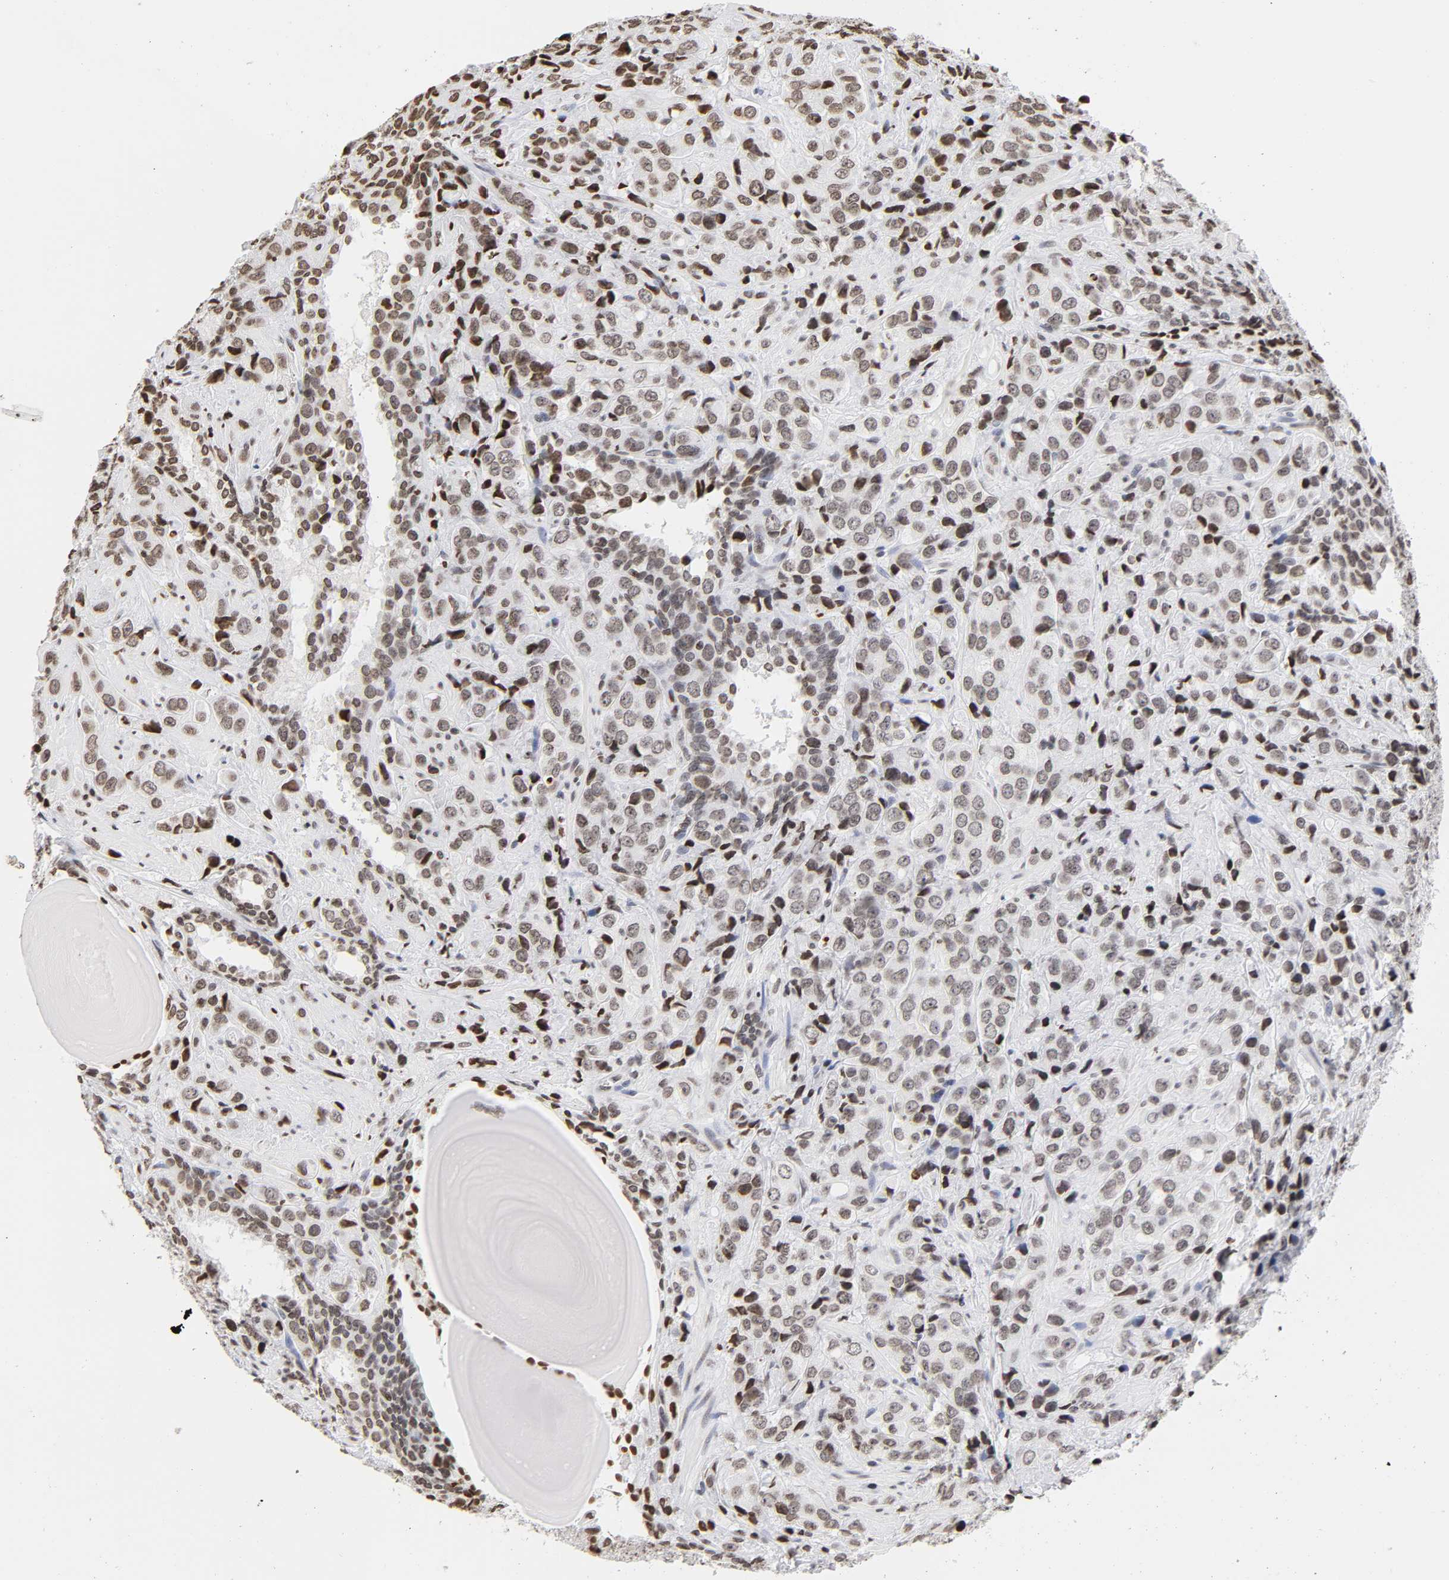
{"staining": {"intensity": "weak", "quantity": "25%-75%", "location": "nuclear"}, "tissue": "prostate cancer", "cell_type": "Tumor cells", "image_type": "cancer", "snomed": [{"axis": "morphology", "description": "Adenocarcinoma, High grade"}, {"axis": "topography", "description": "Prostate"}], "caption": "Protein staining displays weak nuclear positivity in about 25%-75% of tumor cells in prostate cancer (high-grade adenocarcinoma).", "gene": "H2AC12", "patient": {"sex": "male", "age": 70}}